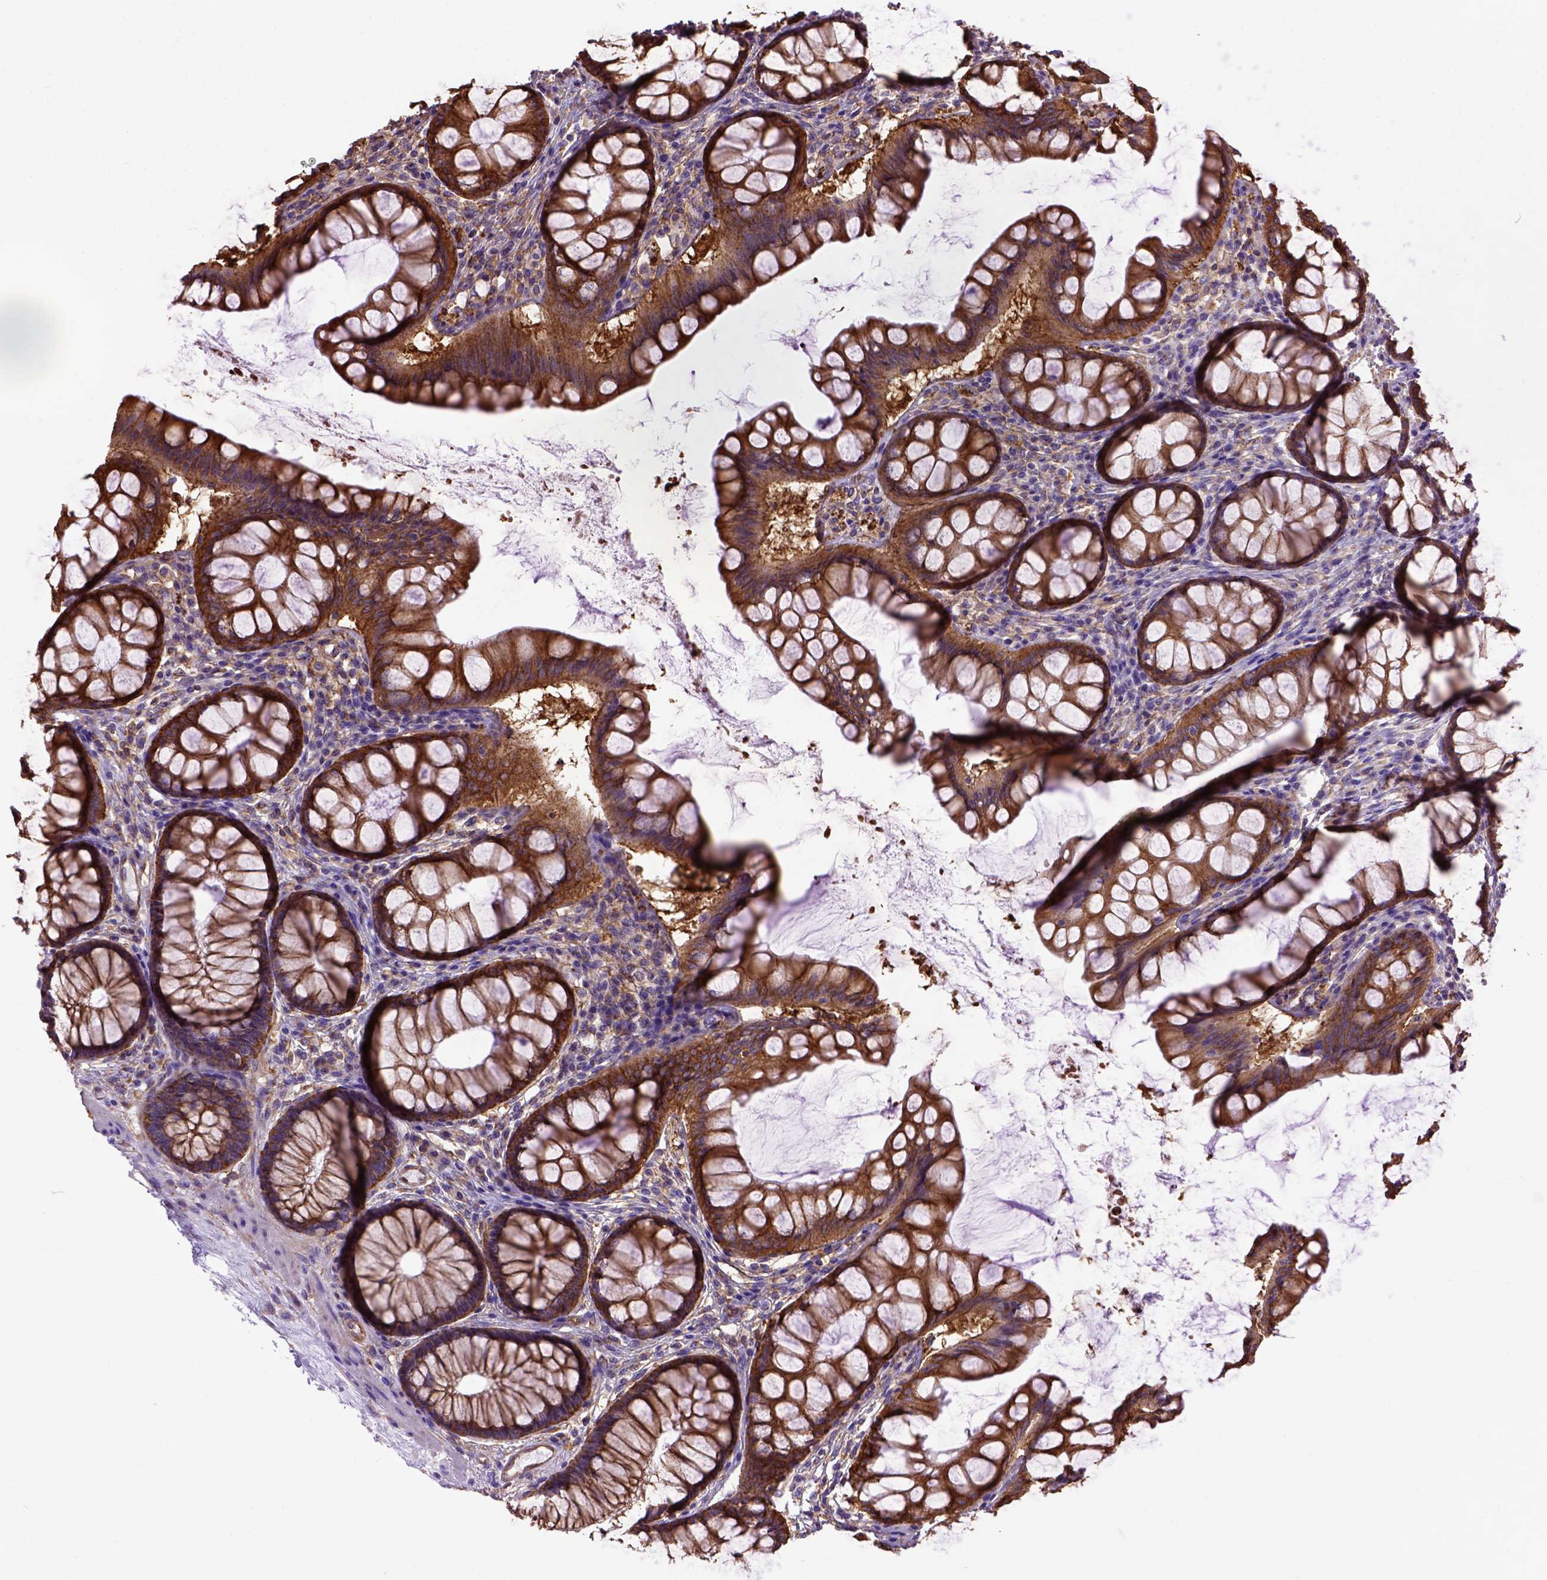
{"staining": {"intensity": "moderate", "quantity": ">75%", "location": "cytoplasmic/membranous"}, "tissue": "colon", "cell_type": "Endothelial cells", "image_type": "normal", "snomed": [{"axis": "morphology", "description": "Normal tissue, NOS"}, {"axis": "topography", "description": "Colon"}], "caption": "Brown immunohistochemical staining in unremarkable colon exhibits moderate cytoplasmic/membranous positivity in approximately >75% of endothelial cells. The protein is stained brown, and the nuclei are stained in blue (DAB (3,3'-diaminobenzidine) IHC with brightfield microscopy, high magnification).", "gene": "MVP", "patient": {"sex": "female", "age": 65}}